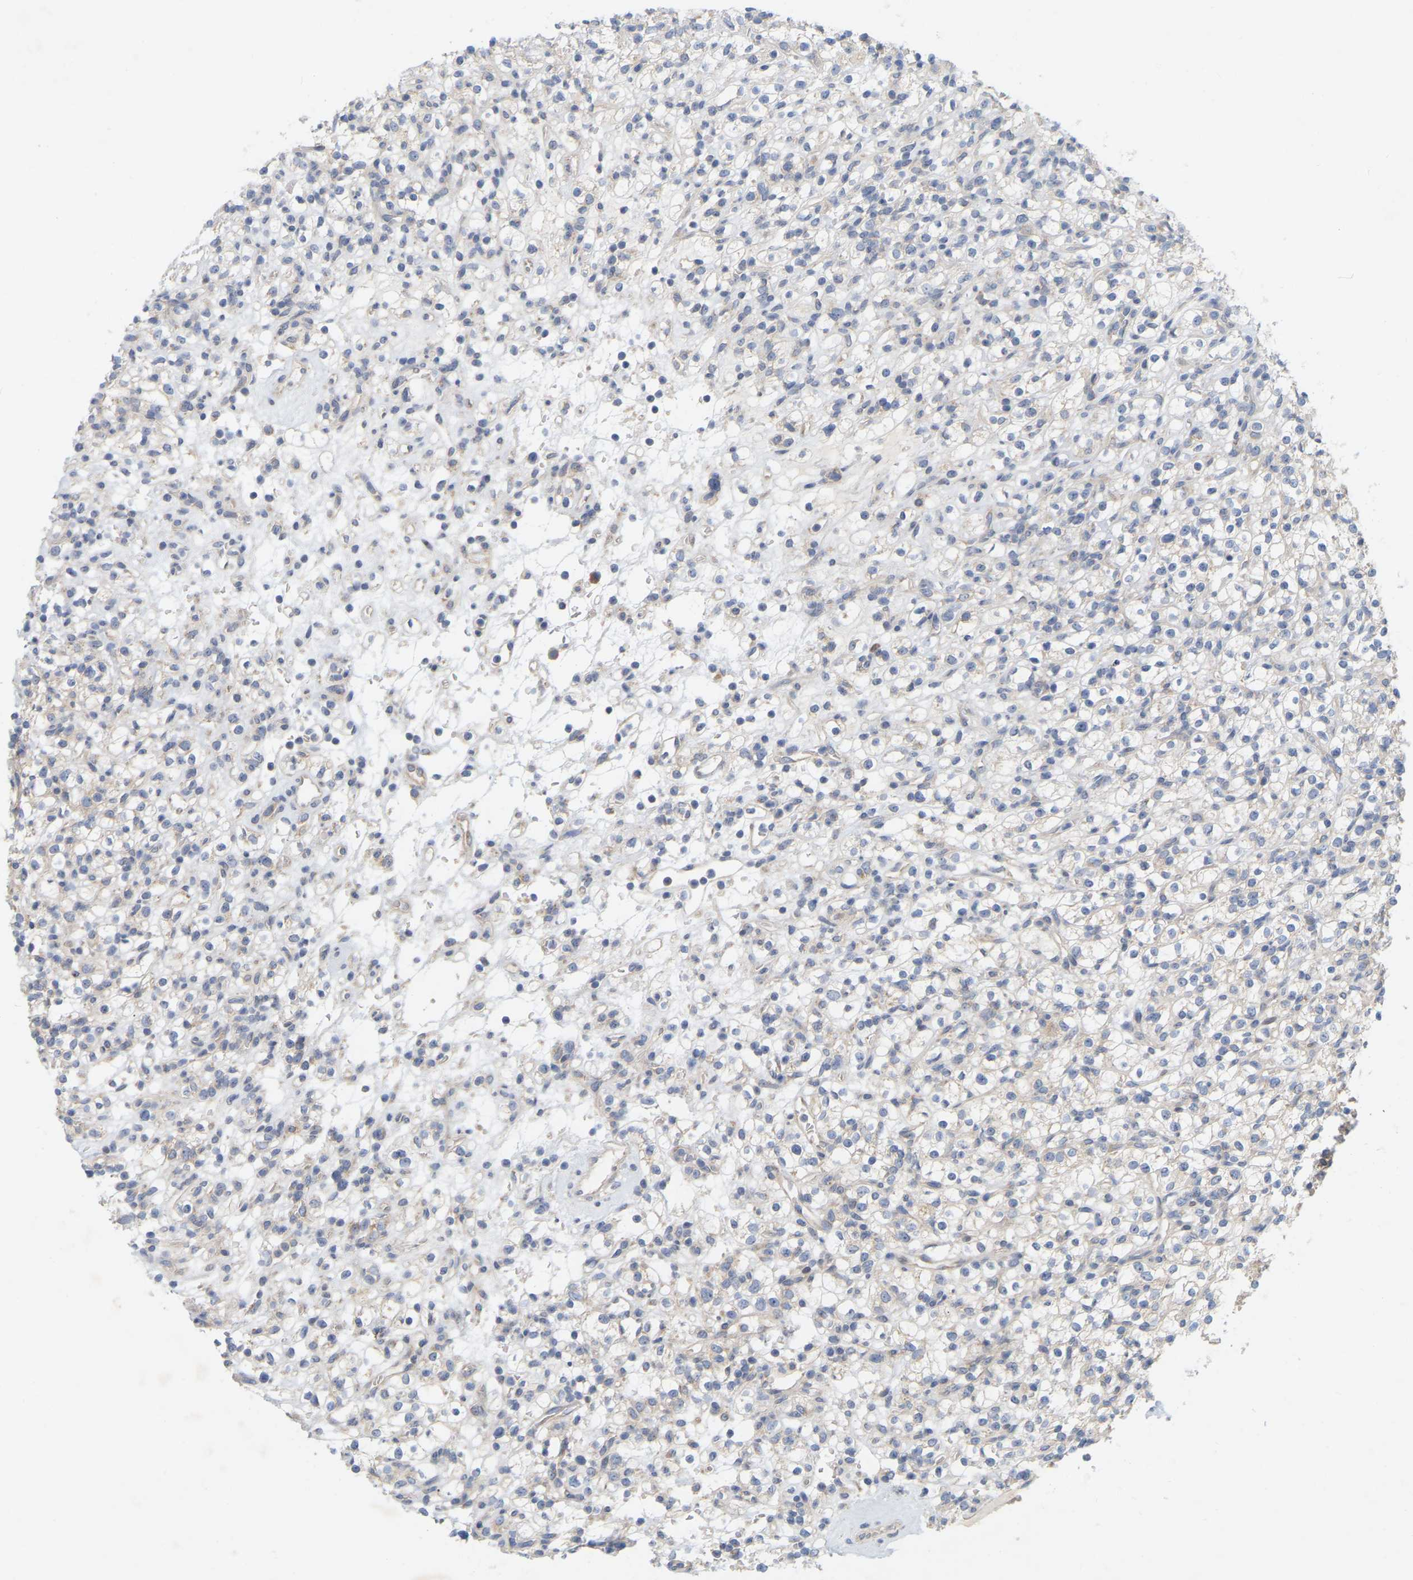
{"staining": {"intensity": "negative", "quantity": "none", "location": "none"}, "tissue": "renal cancer", "cell_type": "Tumor cells", "image_type": "cancer", "snomed": [{"axis": "morphology", "description": "Normal tissue, NOS"}, {"axis": "morphology", "description": "Adenocarcinoma, NOS"}, {"axis": "topography", "description": "Kidney"}], "caption": "Renal cancer (adenocarcinoma) was stained to show a protein in brown. There is no significant staining in tumor cells.", "gene": "MINDY4", "patient": {"sex": "female", "age": 72}}